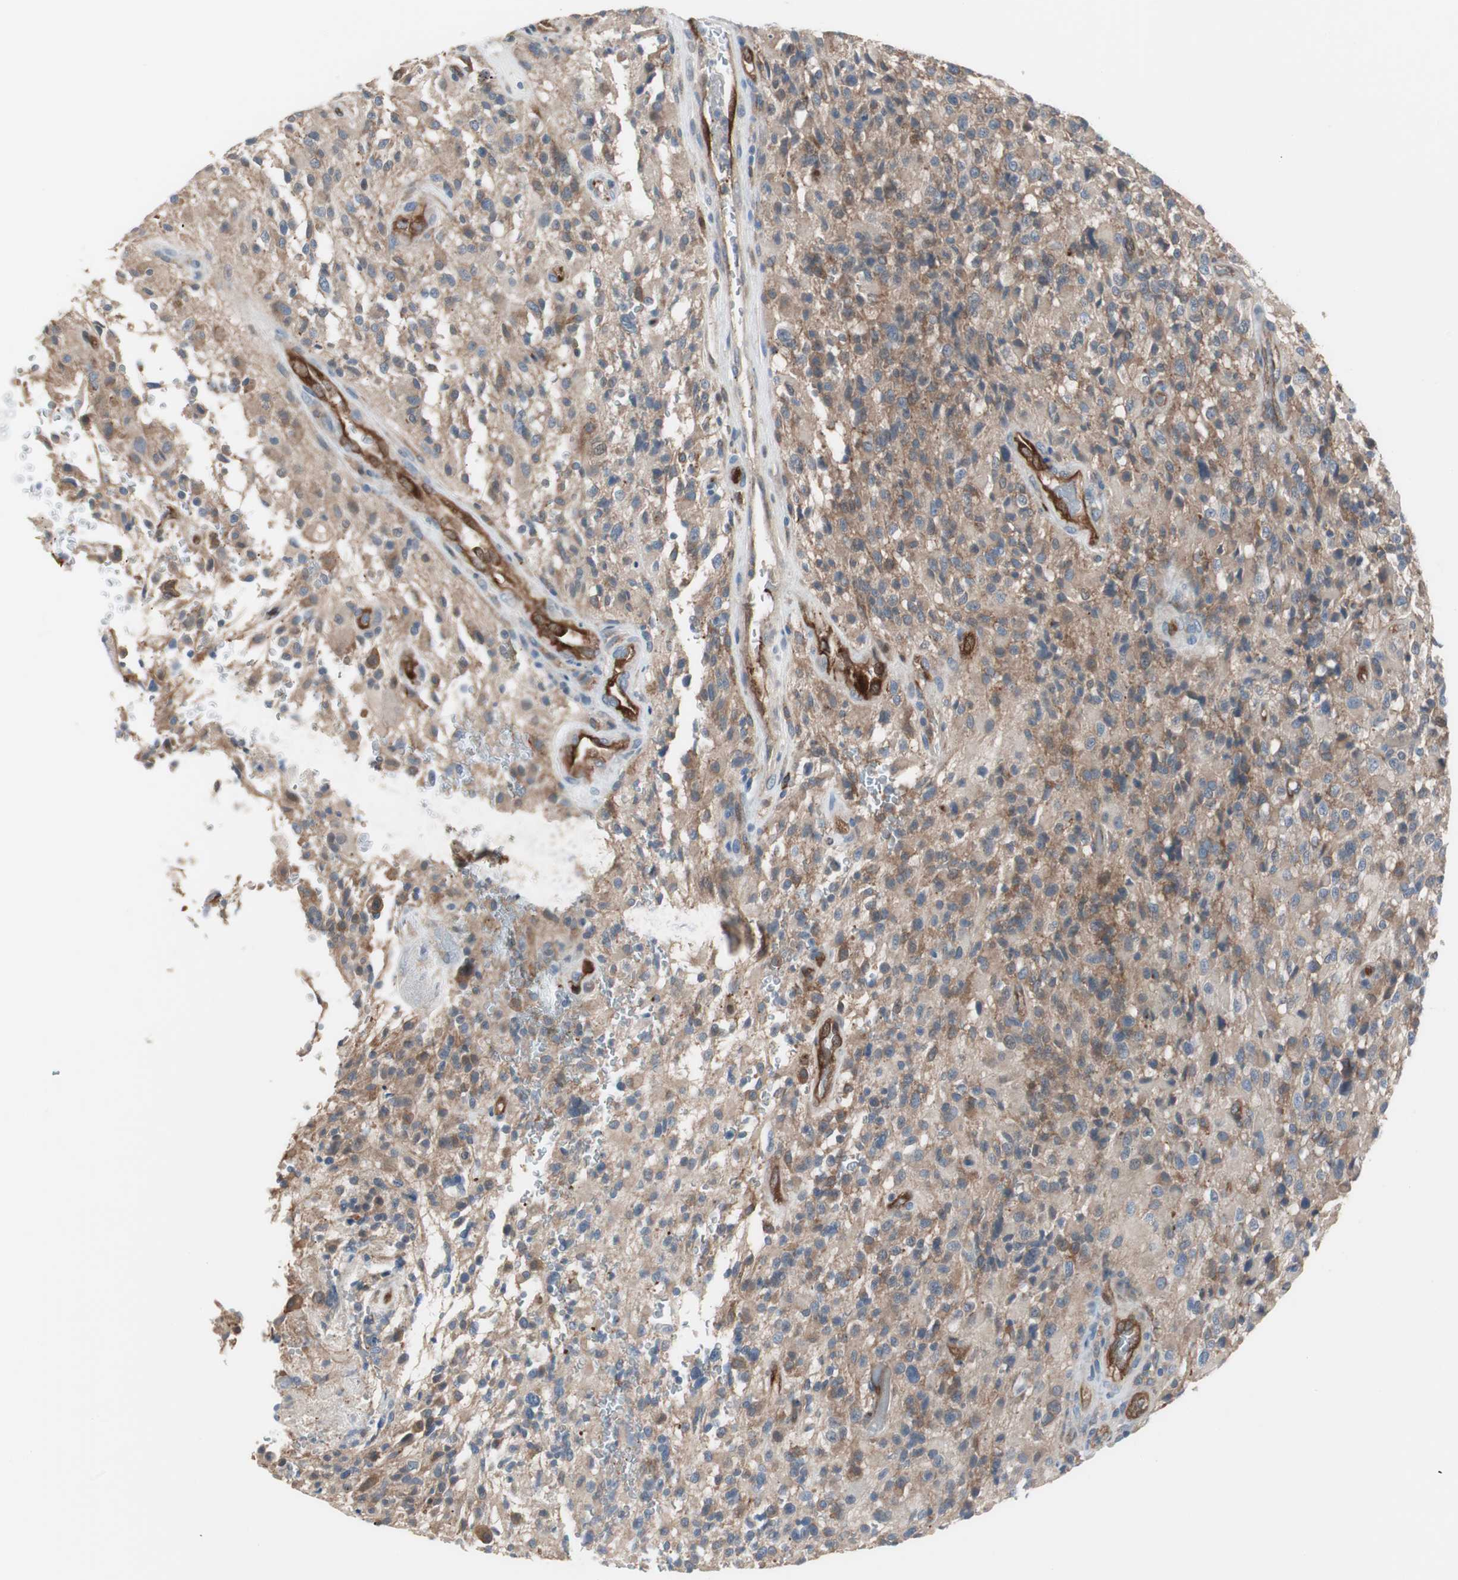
{"staining": {"intensity": "moderate", "quantity": ">75%", "location": "cytoplasmic/membranous"}, "tissue": "glioma", "cell_type": "Tumor cells", "image_type": "cancer", "snomed": [{"axis": "morphology", "description": "Glioma, malignant, High grade"}, {"axis": "topography", "description": "Brain"}], "caption": "Immunohistochemistry (IHC) micrograph of high-grade glioma (malignant) stained for a protein (brown), which exhibits medium levels of moderate cytoplasmic/membranous positivity in approximately >75% of tumor cells.", "gene": "SWAP70", "patient": {"sex": "male", "age": 71}}